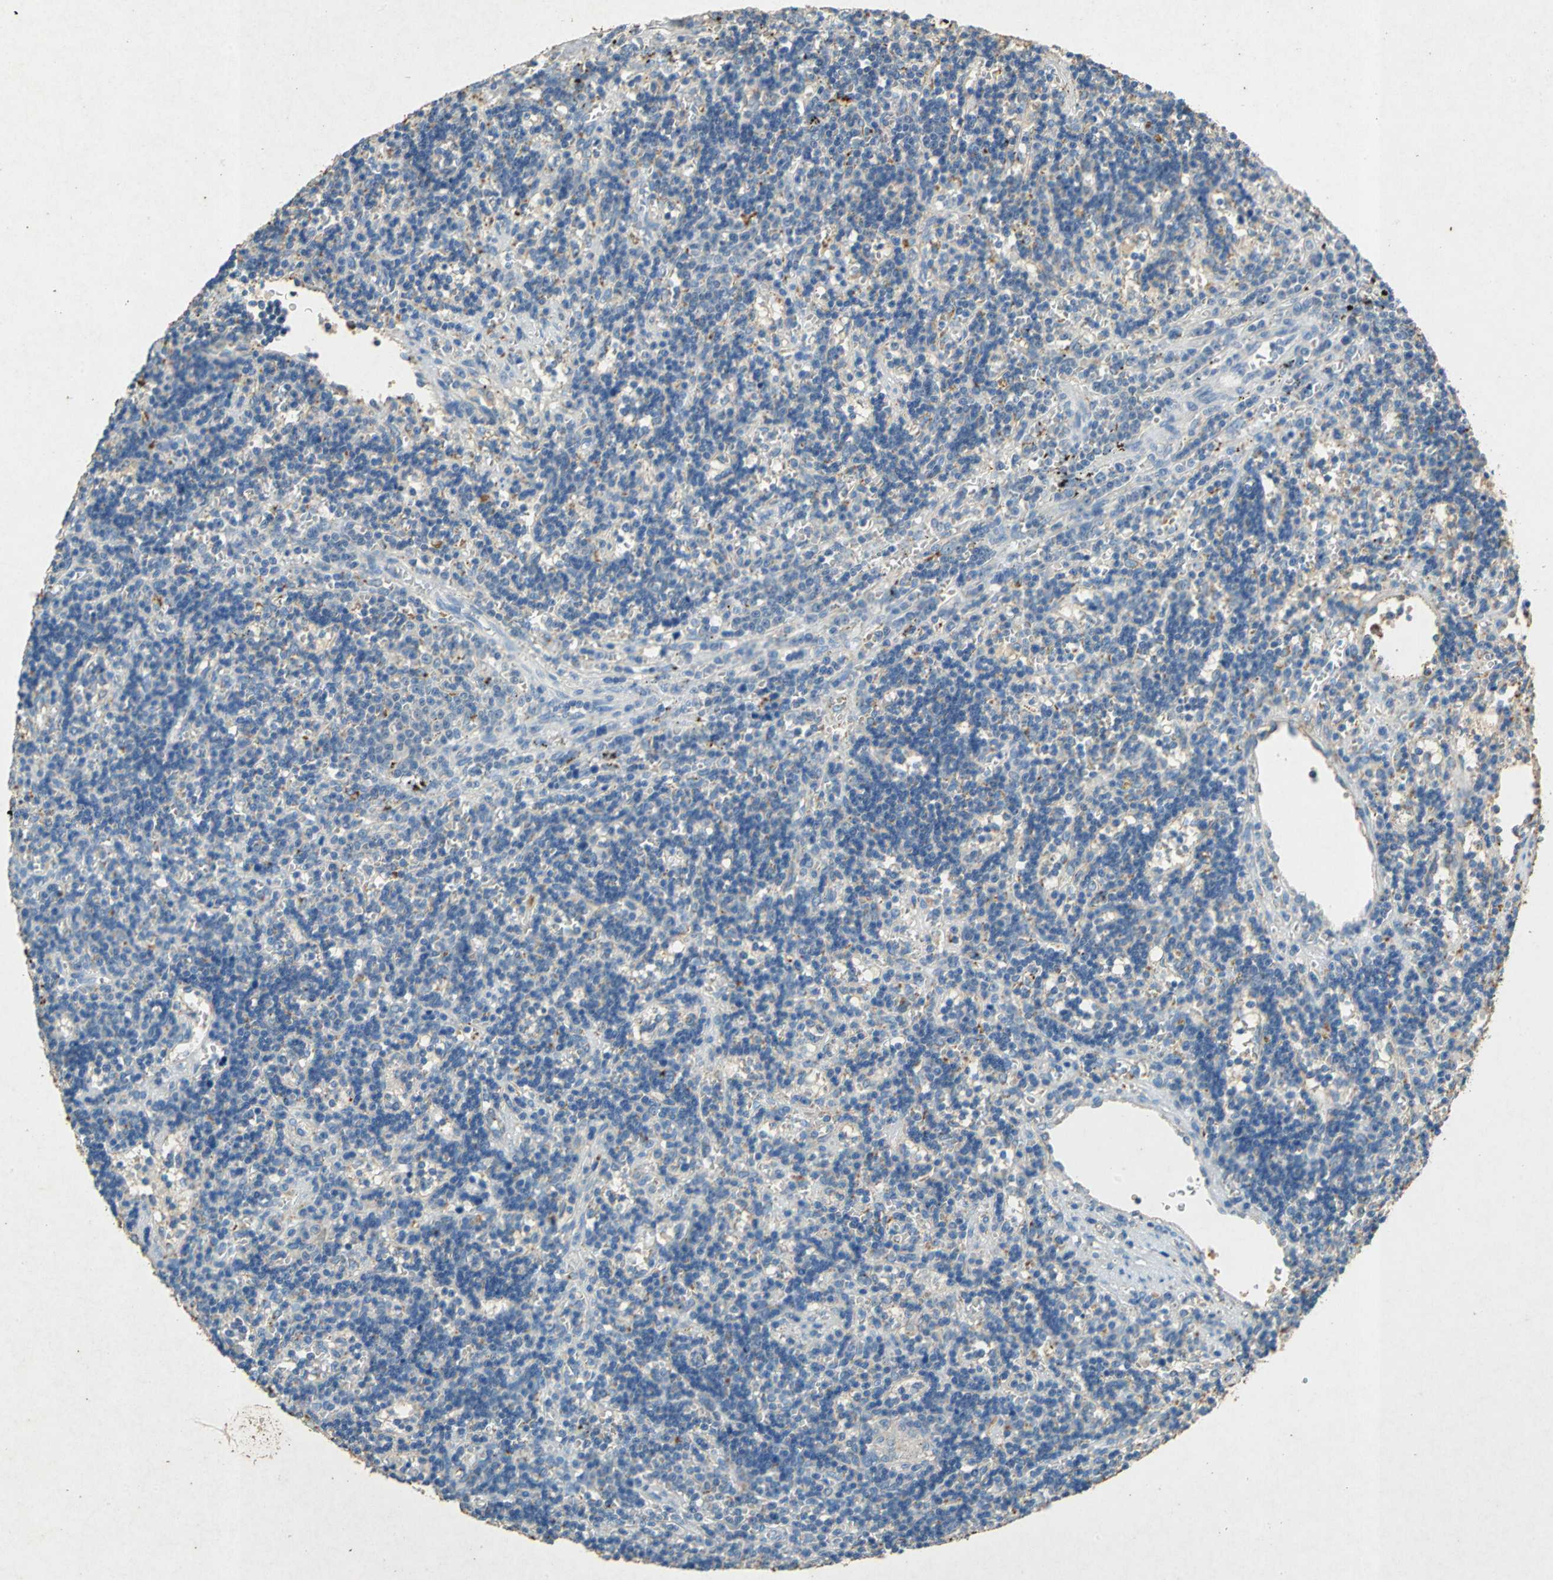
{"staining": {"intensity": "weak", "quantity": "25%-75%", "location": "cytoplasmic/membranous"}, "tissue": "lymphoma", "cell_type": "Tumor cells", "image_type": "cancer", "snomed": [{"axis": "morphology", "description": "Malignant lymphoma, non-Hodgkin's type, Low grade"}, {"axis": "topography", "description": "Spleen"}], "caption": "High-magnification brightfield microscopy of malignant lymphoma, non-Hodgkin's type (low-grade) stained with DAB (brown) and counterstained with hematoxylin (blue). tumor cells exhibit weak cytoplasmic/membranous staining is present in about25%-75% of cells.", "gene": "ADAMTS5", "patient": {"sex": "male", "age": 60}}